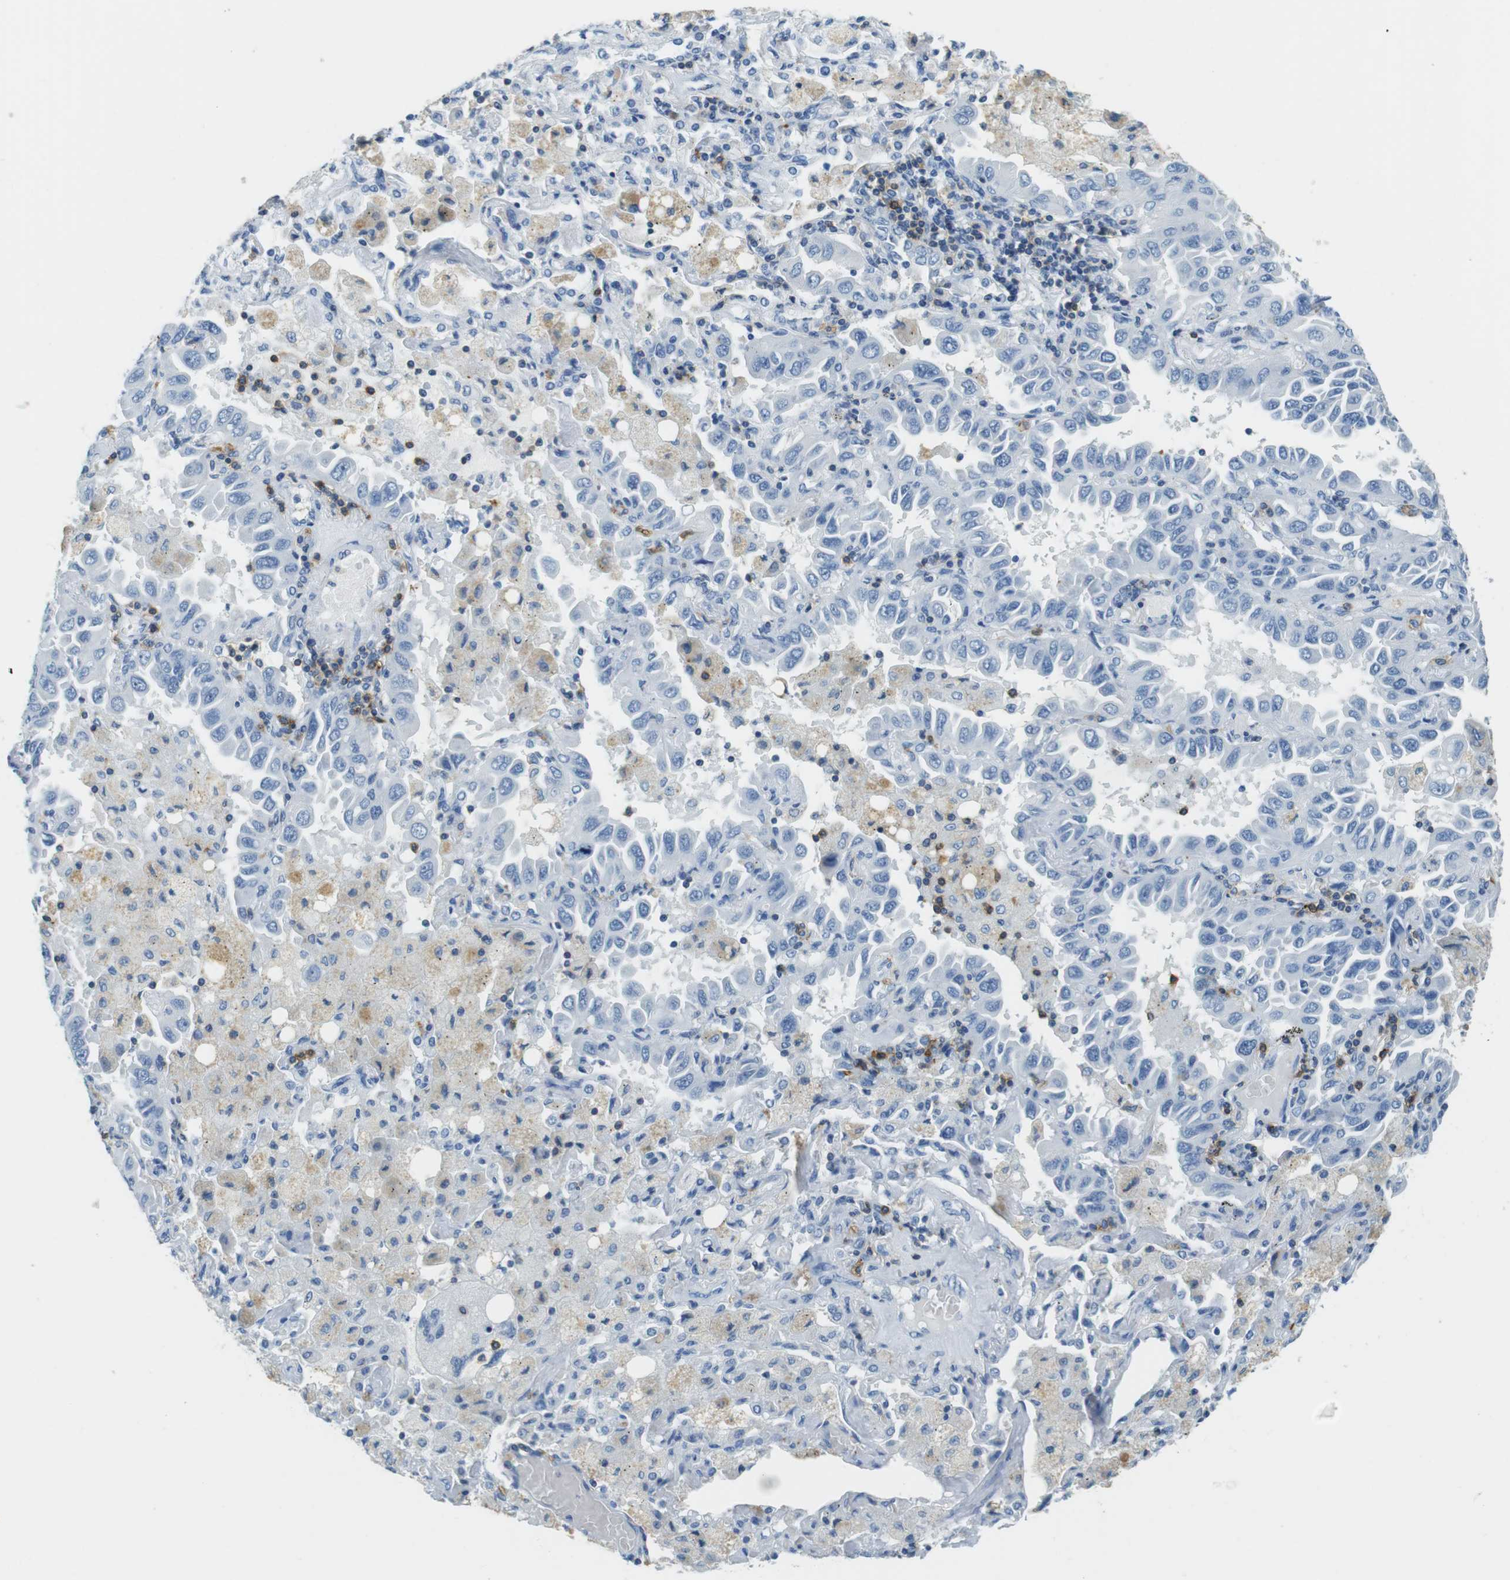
{"staining": {"intensity": "negative", "quantity": "none", "location": "none"}, "tissue": "lung cancer", "cell_type": "Tumor cells", "image_type": "cancer", "snomed": [{"axis": "morphology", "description": "Adenocarcinoma, NOS"}, {"axis": "topography", "description": "Lung"}], "caption": "Tumor cells show no significant protein expression in lung adenocarcinoma.", "gene": "LAT", "patient": {"sex": "male", "age": 64}}